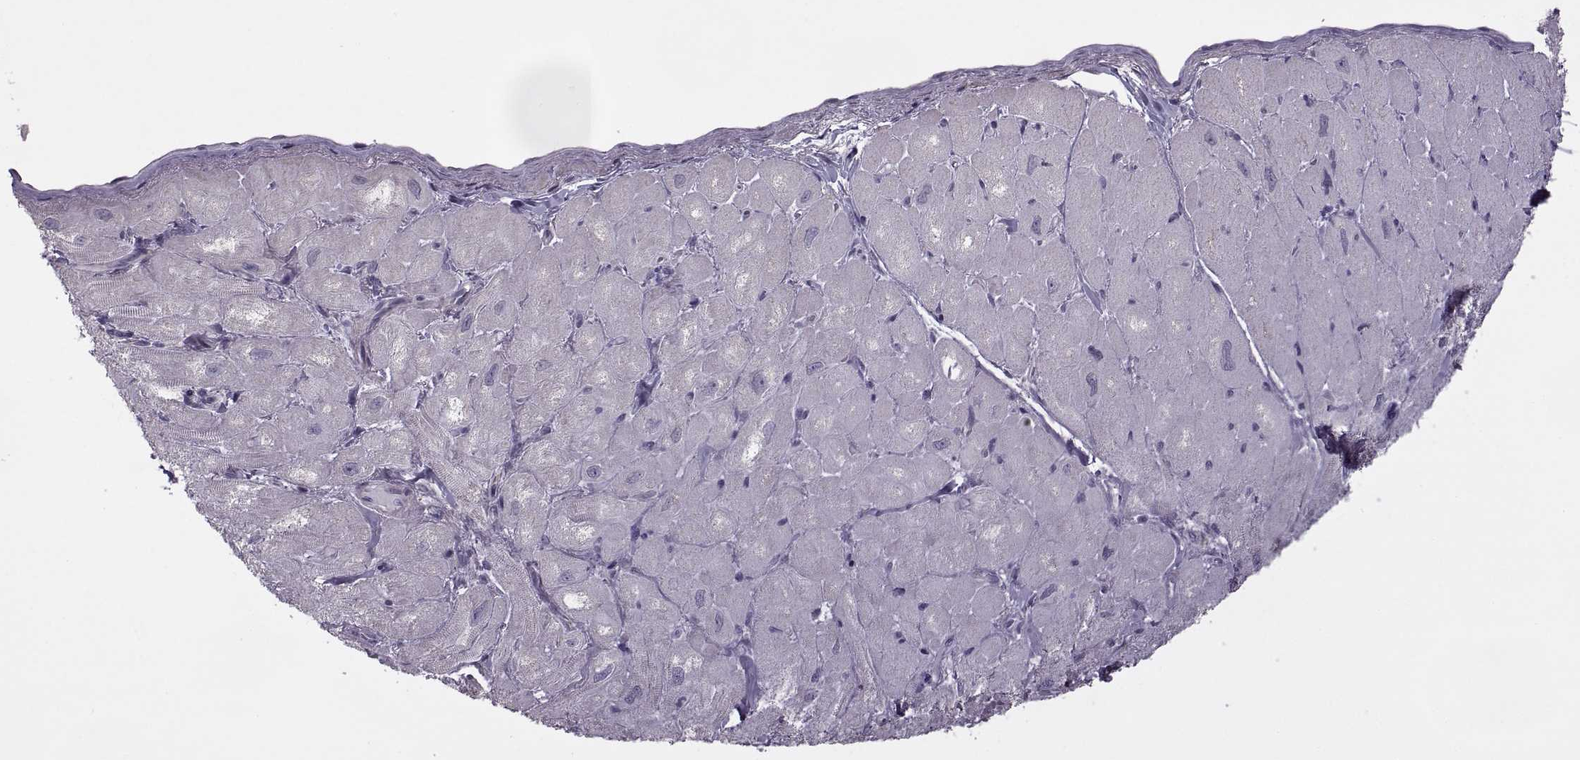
{"staining": {"intensity": "negative", "quantity": "none", "location": "none"}, "tissue": "heart muscle", "cell_type": "Cardiomyocytes", "image_type": "normal", "snomed": [{"axis": "morphology", "description": "Normal tissue, NOS"}, {"axis": "topography", "description": "Heart"}], "caption": "Immunohistochemical staining of benign heart muscle shows no significant staining in cardiomyocytes.", "gene": "RIPK4", "patient": {"sex": "male", "age": 60}}